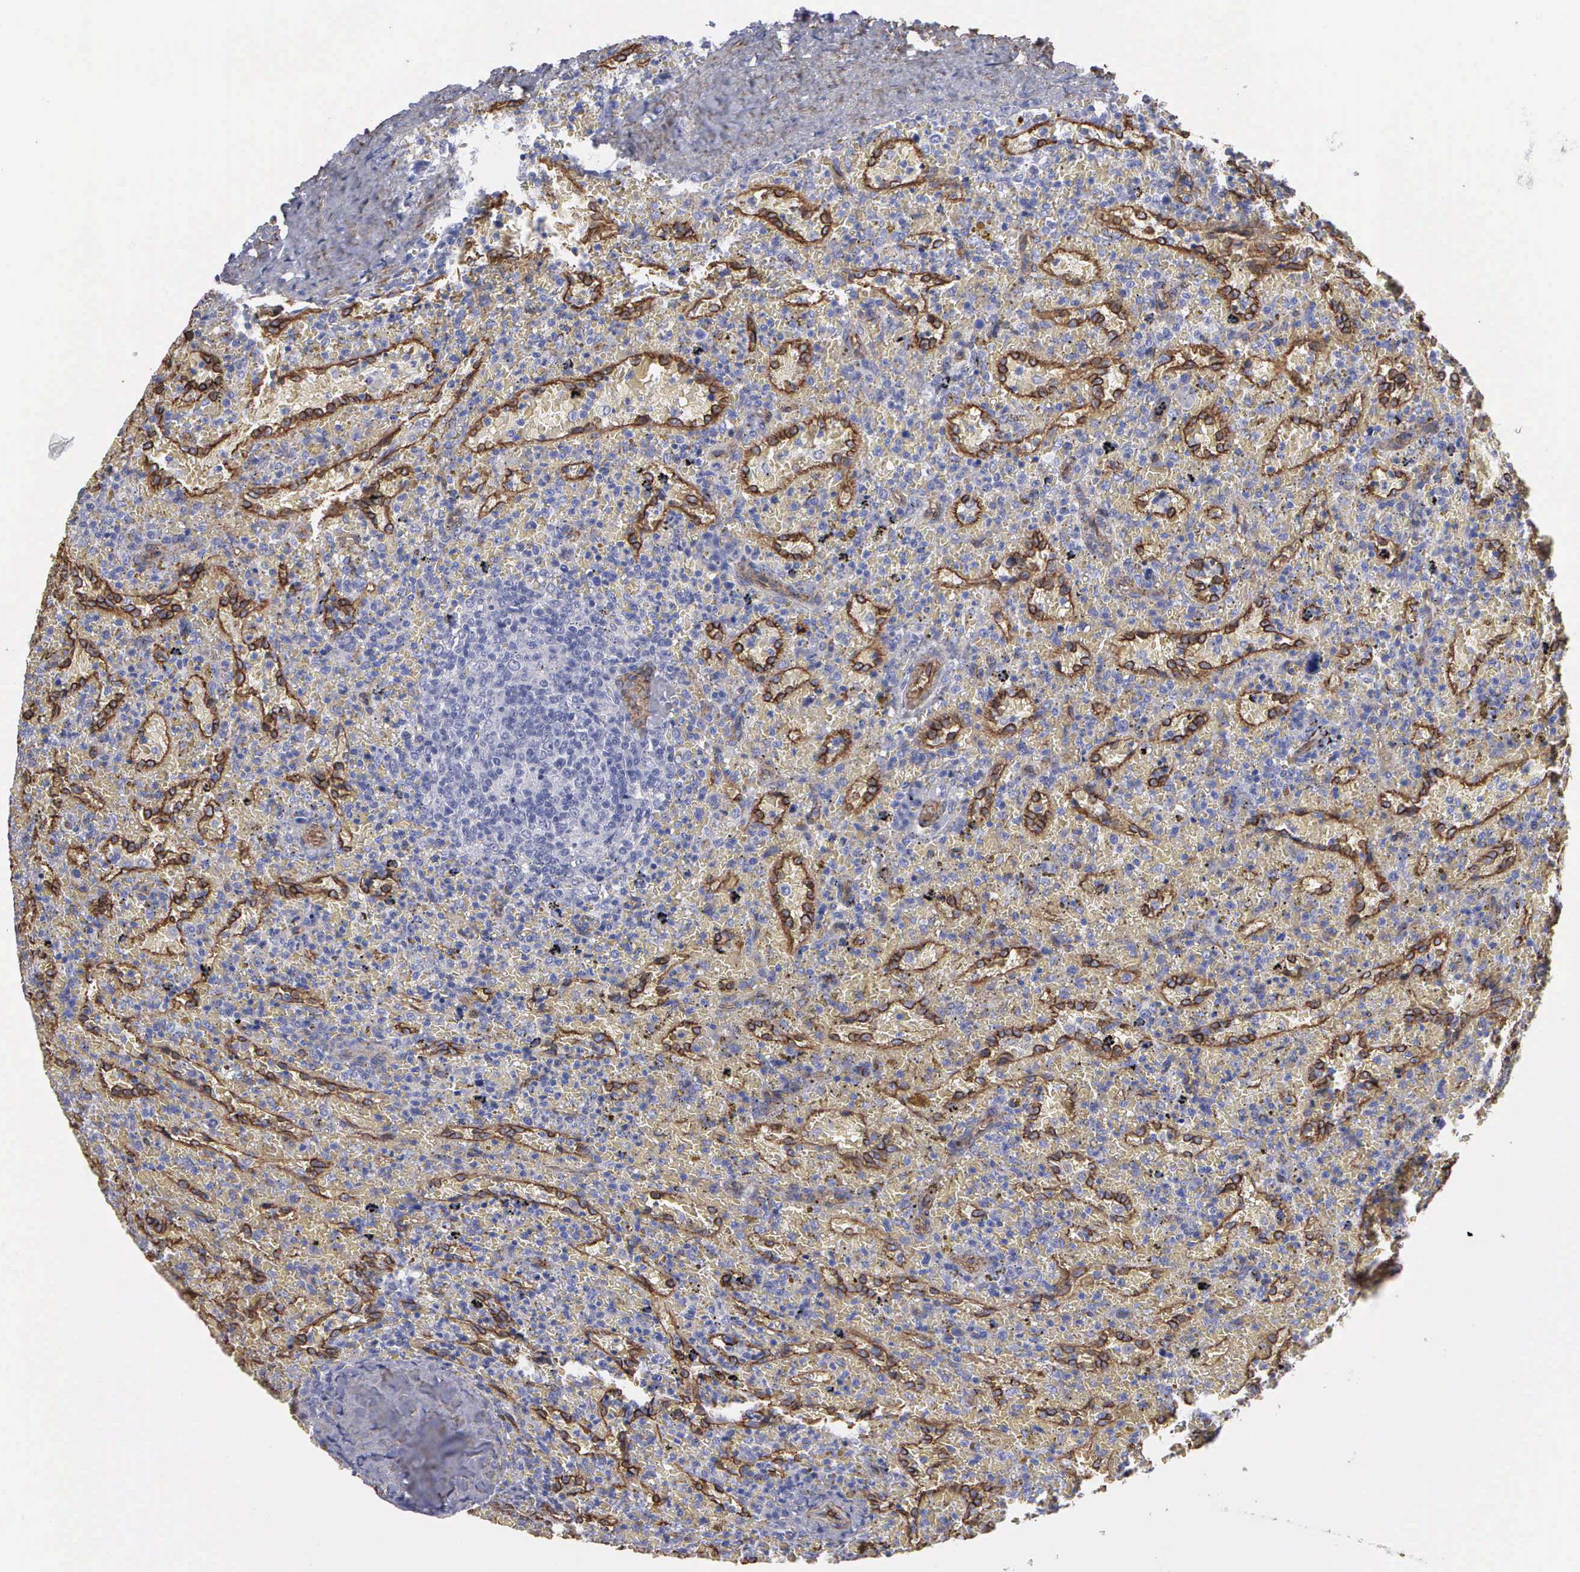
{"staining": {"intensity": "negative", "quantity": "none", "location": "none"}, "tissue": "lymphoma", "cell_type": "Tumor cells", "image_type": "cancer", "snomed": [{"axis": "morphology", "description": "Malignant lymphoma, non-Hodgkin's type, High grade"}, {"axis": "topography", "description": "Spleen"}, {"axis": "topography", "description": "Lymph node"}], "caption": "Immunohistochemistry image of human malignant lymphoma, non-Hodgkin's type (high-grade) stained for a protein (brown), which reveals no expression in tumor cells.", "gene": "MAGEB10", "patient": {"sex": "female", "age": 70}}